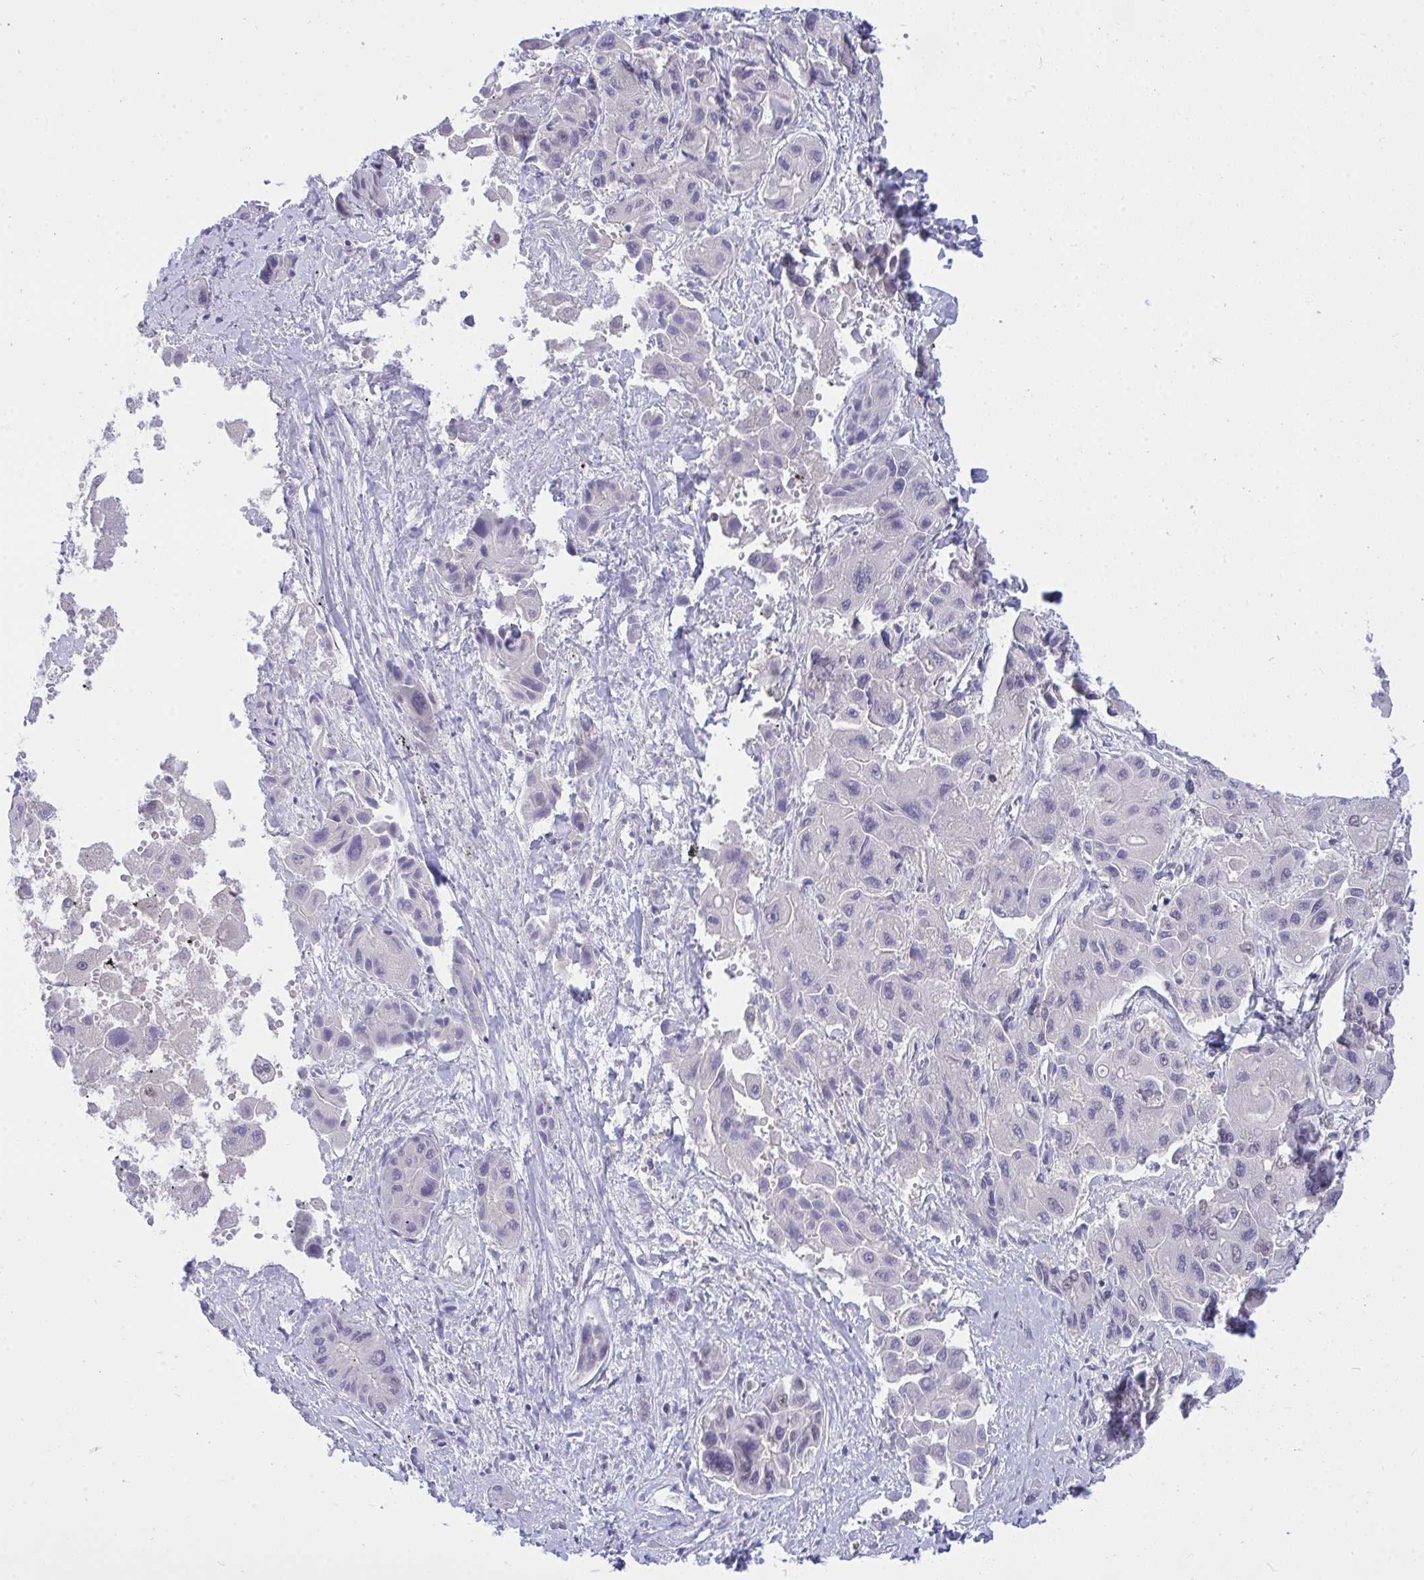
{"staining": {"intensity": "negative", "quantity": "none", "location": "none"}, "tissue": "liver cancer", "cell_type": "Tumor cells", "image_type": "cancer", "snomed": [{"axis": "morphology", "description": "Cholangiocarcinoma"}, {"axis": "topography", "description": "Liver"}], "caption": "Immunohistochemistry micrograph of neoplastic tissue: cholangiocarcinoma (liver) stained with DAB reveals no significant protein expression in tumor cells.", "gene": "THOP1", "patient": {"sex": "male", "age": 67}}